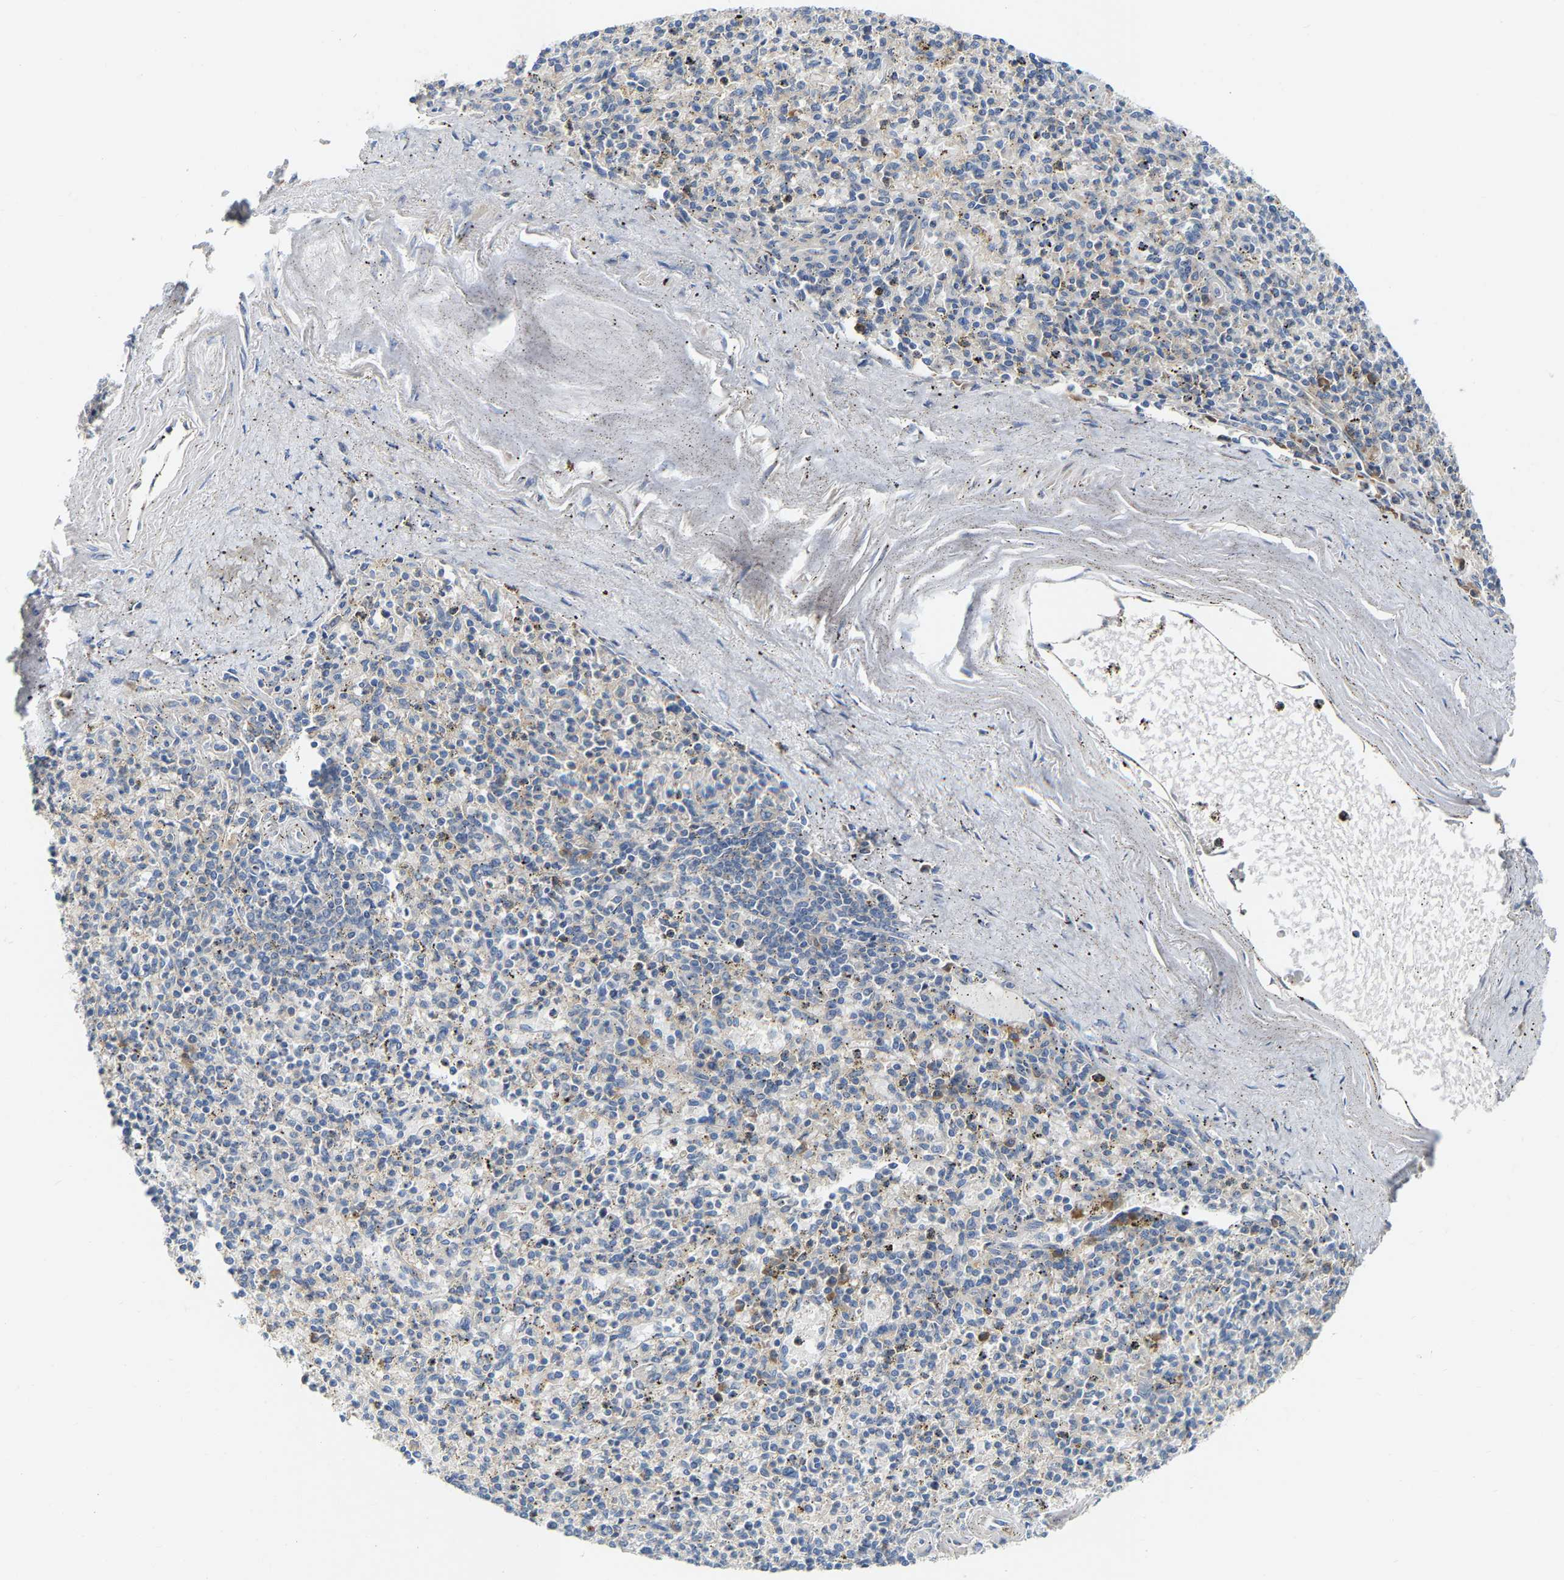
{"staining": {"intensity": "moderate", "quantity": "<25%", "location": "cytoplasmic/membranous"}, "tissue": "spleen", "cell_type": "Cells in red pulp", "image_type": "normal", "snomed": [{"axis": "morphology", "description": "Normal tissue, NOS"}, {"axis": "topography", "description": "Spleen"}], "caption": "The immunohistochemical stain shows moderate cytoplasmic/membranous staining in cells in red pulp of normal spleen. (DAB IHC, brown staining for protein, blue staining for nuclei).", "gene": "PCNT", "patient": {"sex": "male", "age": 72}}